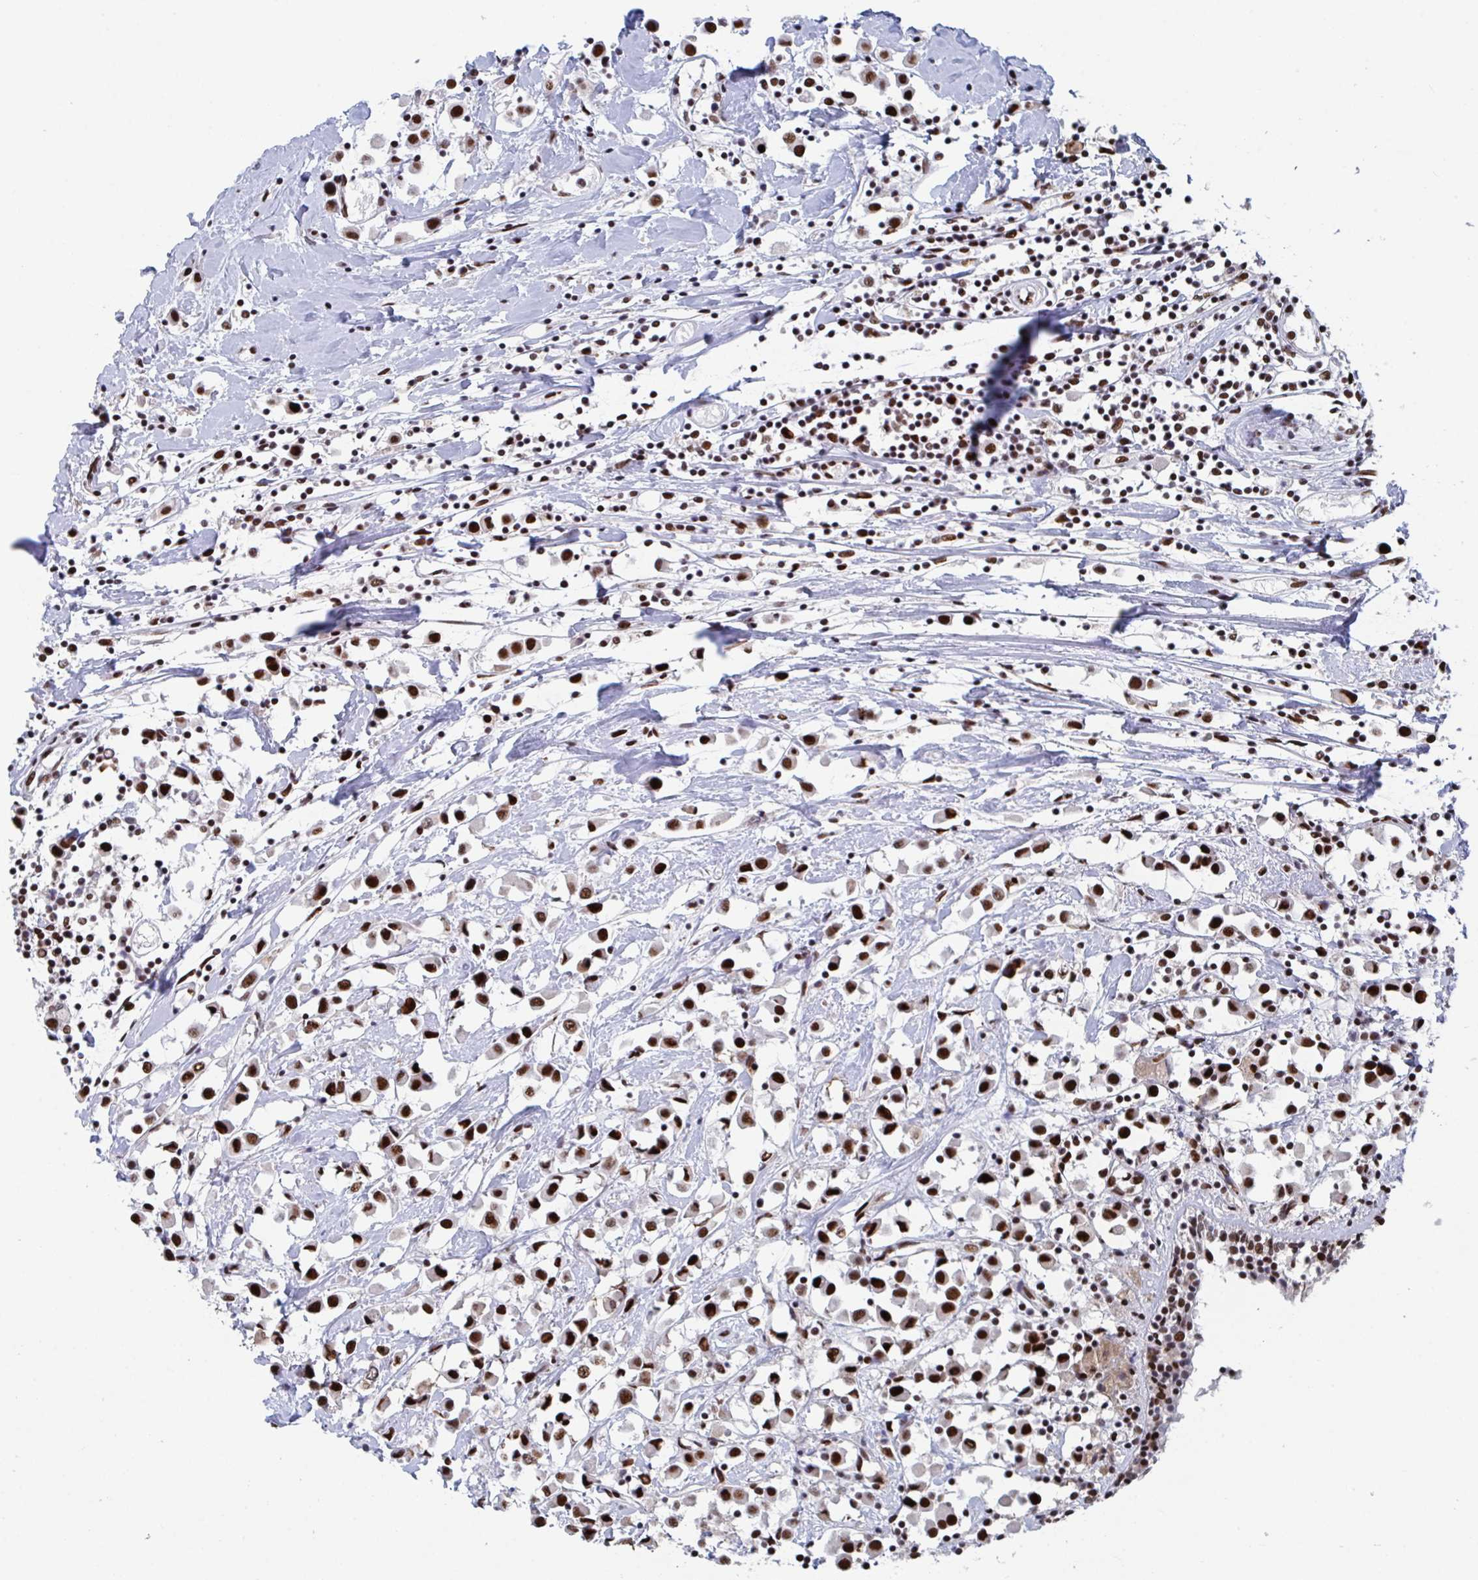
{"staining": {"intensity": "strong", "quantity": ">75%", "location": "nuclear"}, "tissue": "breast cancer", "cell_type": "Tumor cells", "image_type": "cancer", "snomed": [{"axis": "morphology", "description": "Duct carcinoma"}, {"axis": "topography", "description": "Breast"}], "caption": "Brown immunohistochemical staining in human invasive ductal carcinoma (breast) shows strong nuclear staining in approximately >75% of tumor cells.", "gene": "ZNF607", "patient": {"sex": "female", "age": 61}}